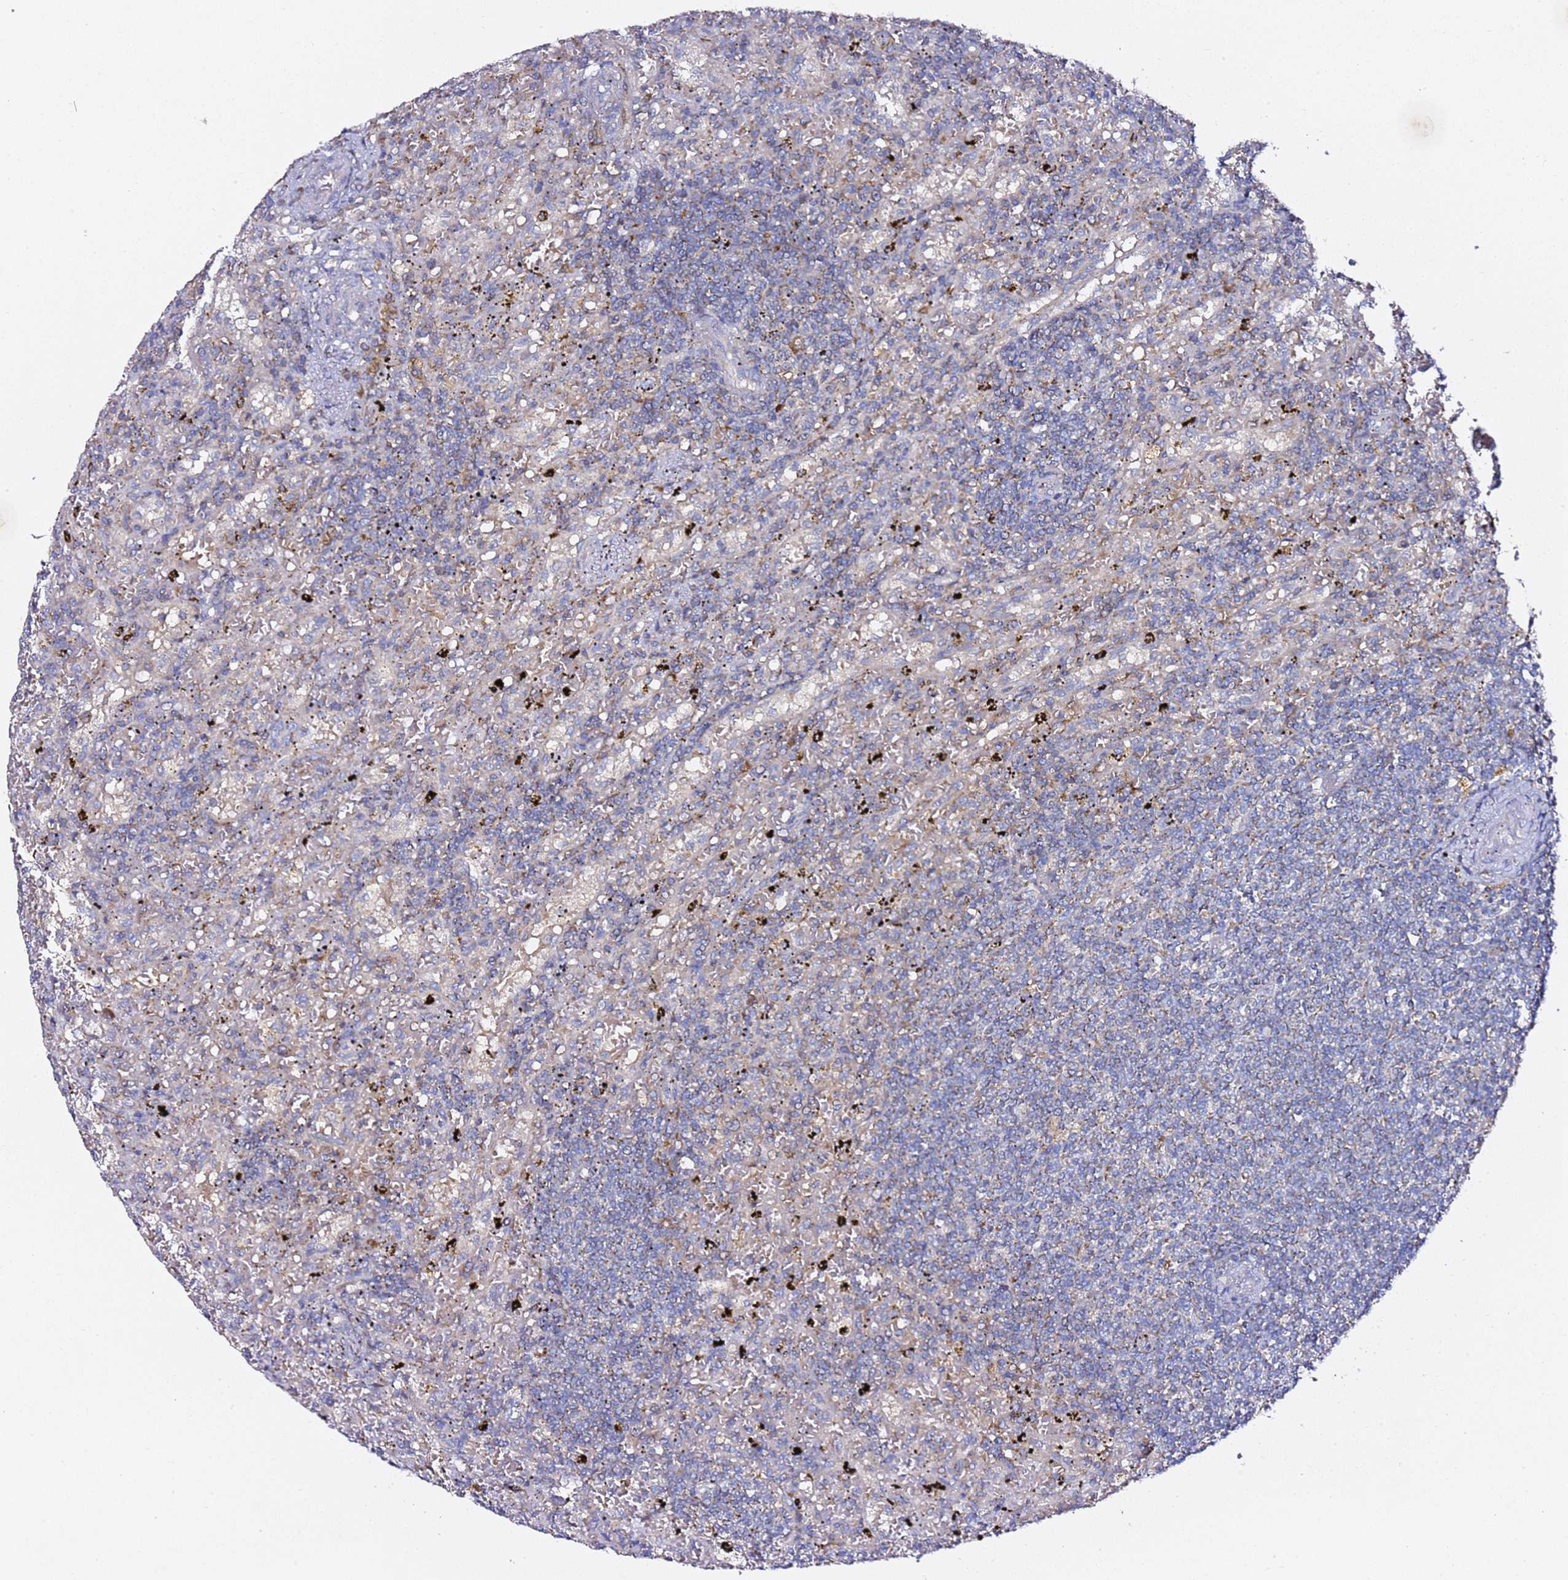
{"staining": {"intensity": "negative", "quantity": "none", "location": "none"}, "tissue": "lymphoma", "cell_type": "Tumor cells", "image_type": "cancer", "snomed": [{"axis": "morphology", "description": "Malignant lymphoma, non-Hodgkin's type, Low grade"}, {"axis": "topography", "description": "Spleen"}], "caption": "Immunohistochemistry photomicrograph of neoplastic tissue: human low-grade malignant lymphoma, non-Hodgkin's type stained with DAB (3,3'-diaminobenzidine) exhibits no significant protein staining in tumor cells.", "gene": "C19orf12", "patient": {"sex": "male", "age": 76}}